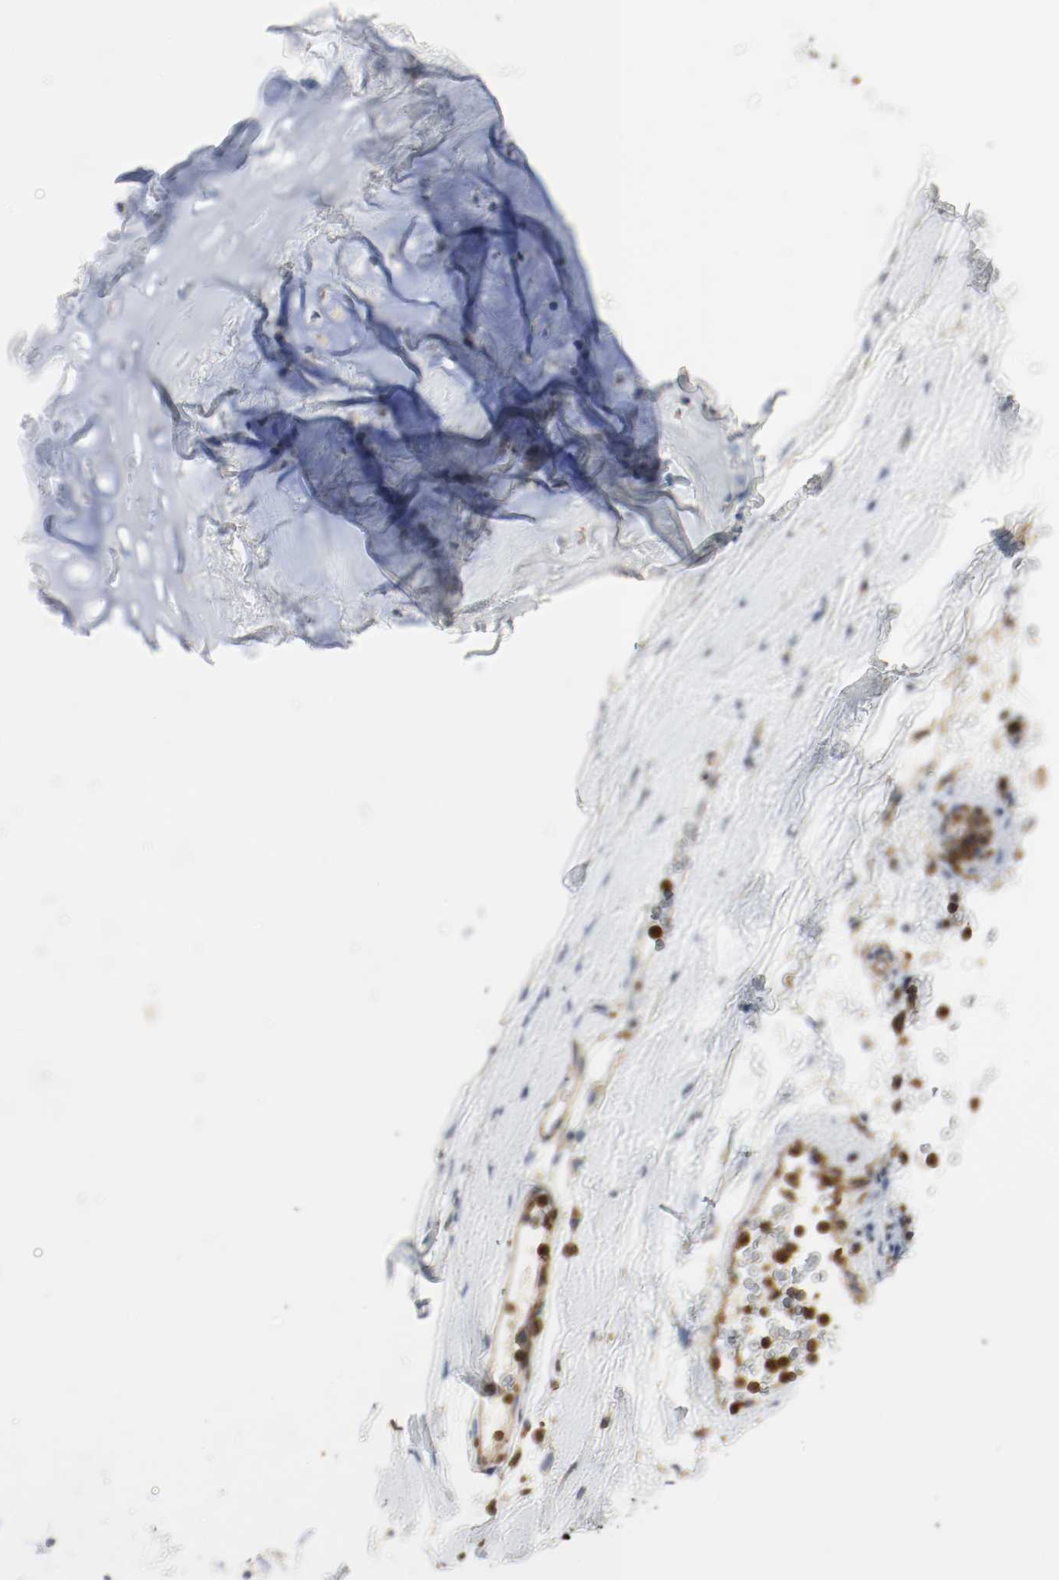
{"staining": {"intensity": "negative", "quantity": "none", "location": "none"}, "tissue": "soft tissue", "cell_type": "Chondrocytes", "image_type": "normal", "snomed": [{"axis": "morphology", "description": "Normal tissue, NOS"}, {"axis": "topography", "description": "Cartilage tissue"}, {"axis": "topography", "description": "Bronchus"}], "caption": "An immunohistochemistry histopathology image of unremarkable soft tissue is shown. There is no staining in chondrocytes of soft tissue.", "gene": "ARPC1B", "patient": {"sex": "female", "age": 73}}